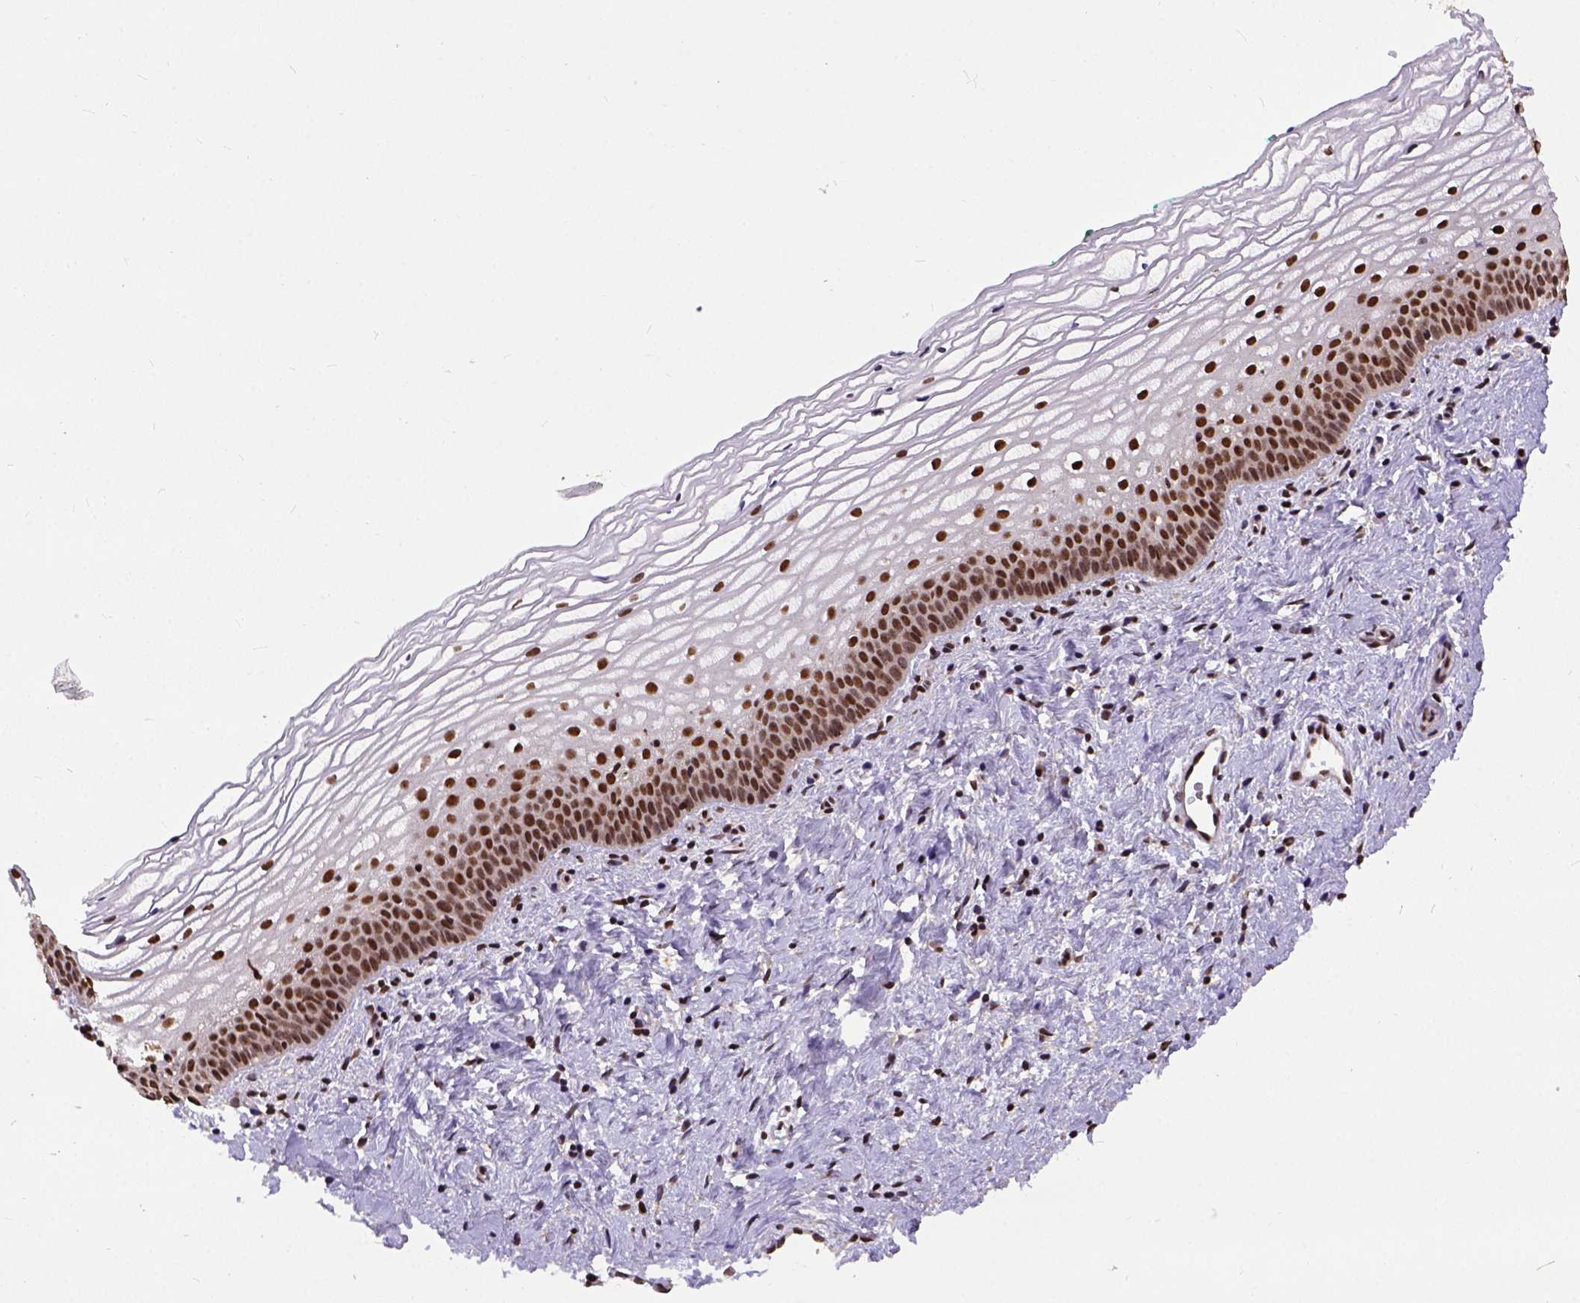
{"staining": {"intensity": "strong", "quantity": ">75%", "location": "nuclear"}, "tissue": "vagina", "cell_type": "Squamous epithelial cells", "image_type": "normal", "snomed": [{"axis": "morphology", "description": "Normal tissue, NOS"}, {"axis": "topography", "description": "Vagina"}], "caption": "Brown immunohistochemical staining in unremarkable human vagina demonstrates strong nuclear staining in about >75% of squamous epithelial cells. The protein is shown in brown color, while the nuclei are stained blue.", "gene": "NACC1", "patient": {"sex": "female", "age": 44}}